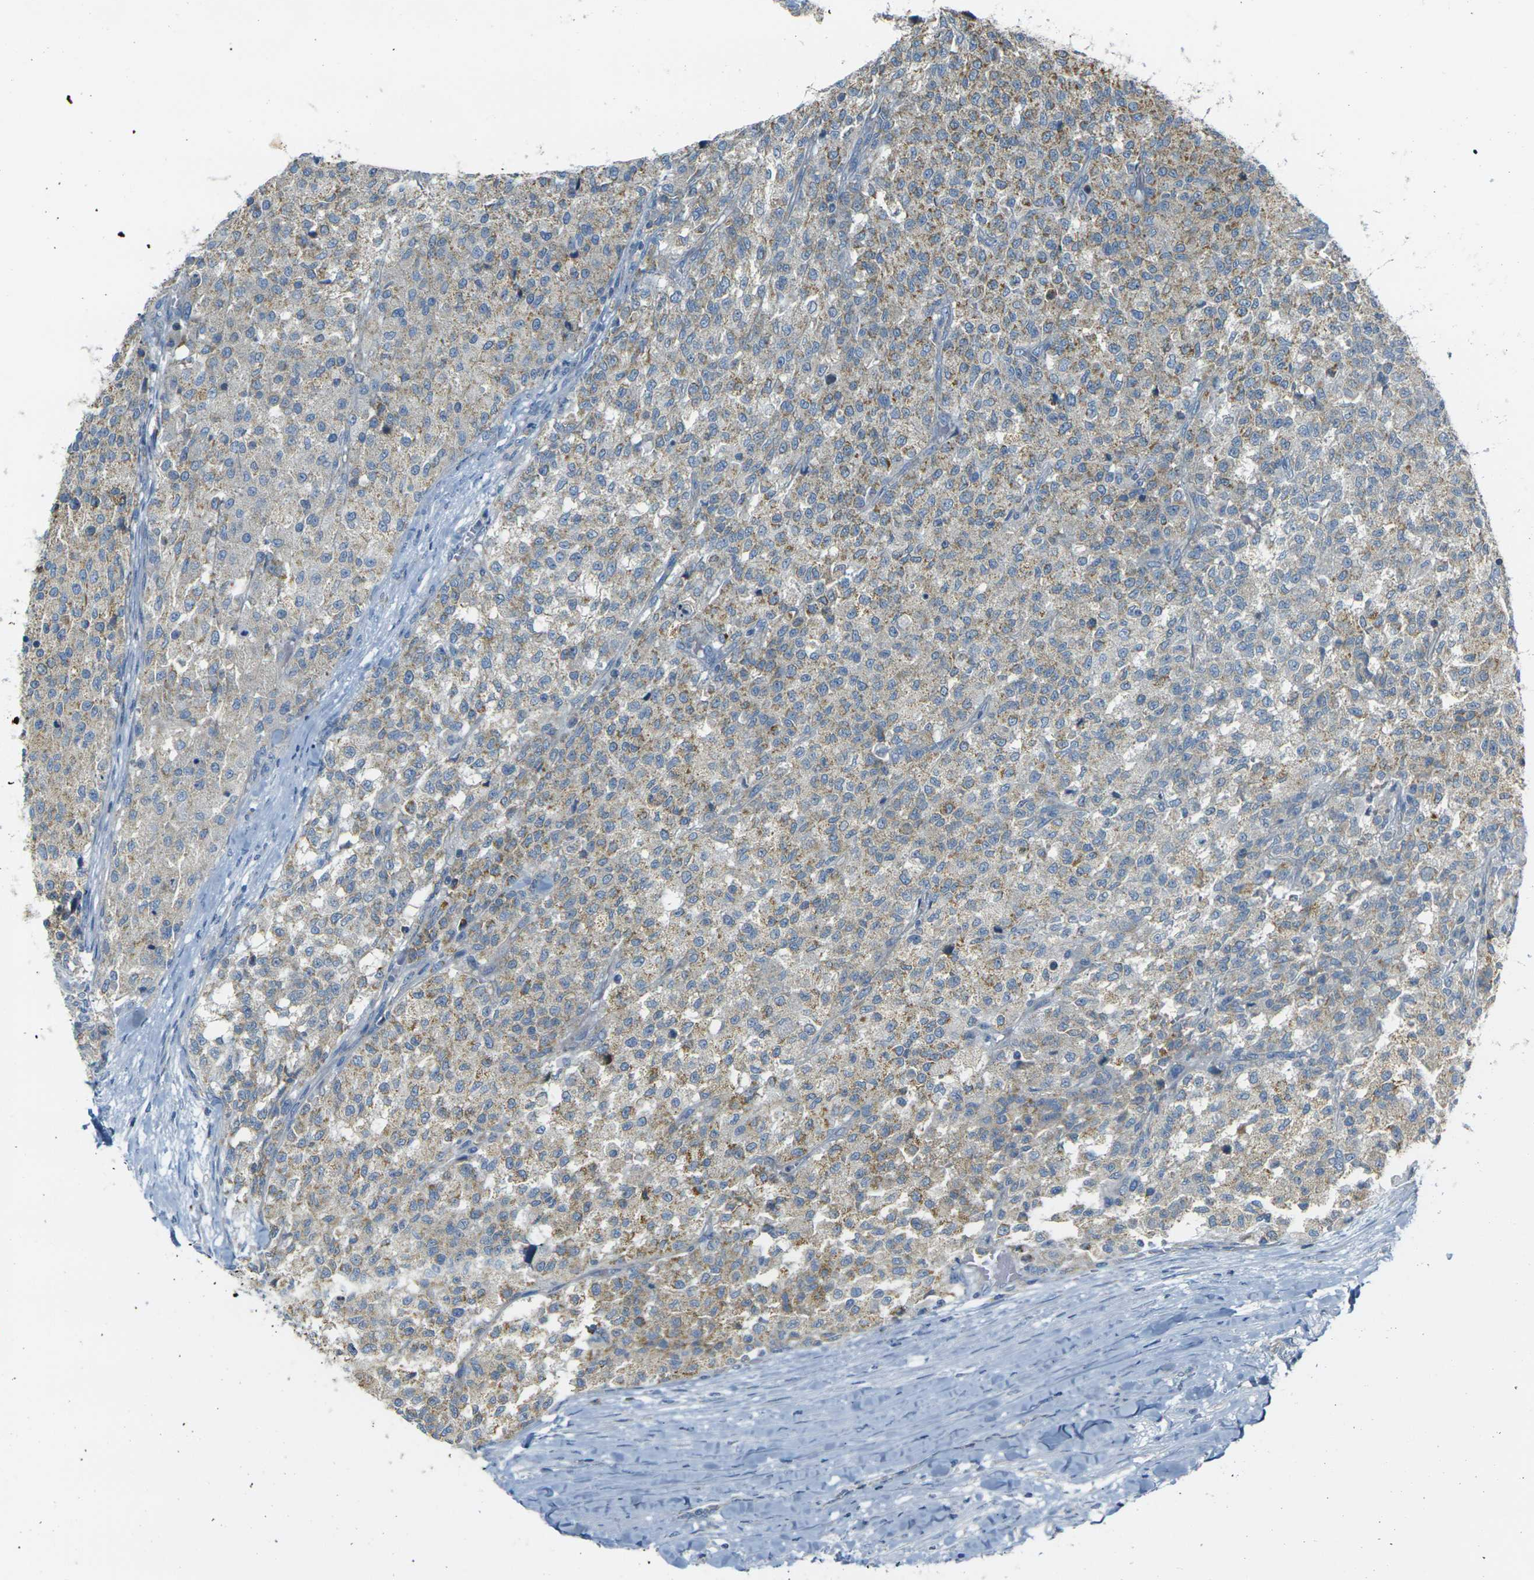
{"staining": {"intensity": "weak", "quantity": ">75%", "location": "cytoplasmic/membranous"}, "tissue": "testis cancer", "cell_type": "Tumor cells", "image_type": "cancer", "snomed": [{"axis": "morphology", "description": "Seminoma, NOS"}, {"axis": "topography", "description": "Testis"}], "caption": "This is a histology image of immunohistochemistry staining of testis seminoma, which shows weak expression in the cytoplasmic/membranous of tumor cells.", "gene": "PARD6B", "patient": {"sex": "male", "age": 59}}